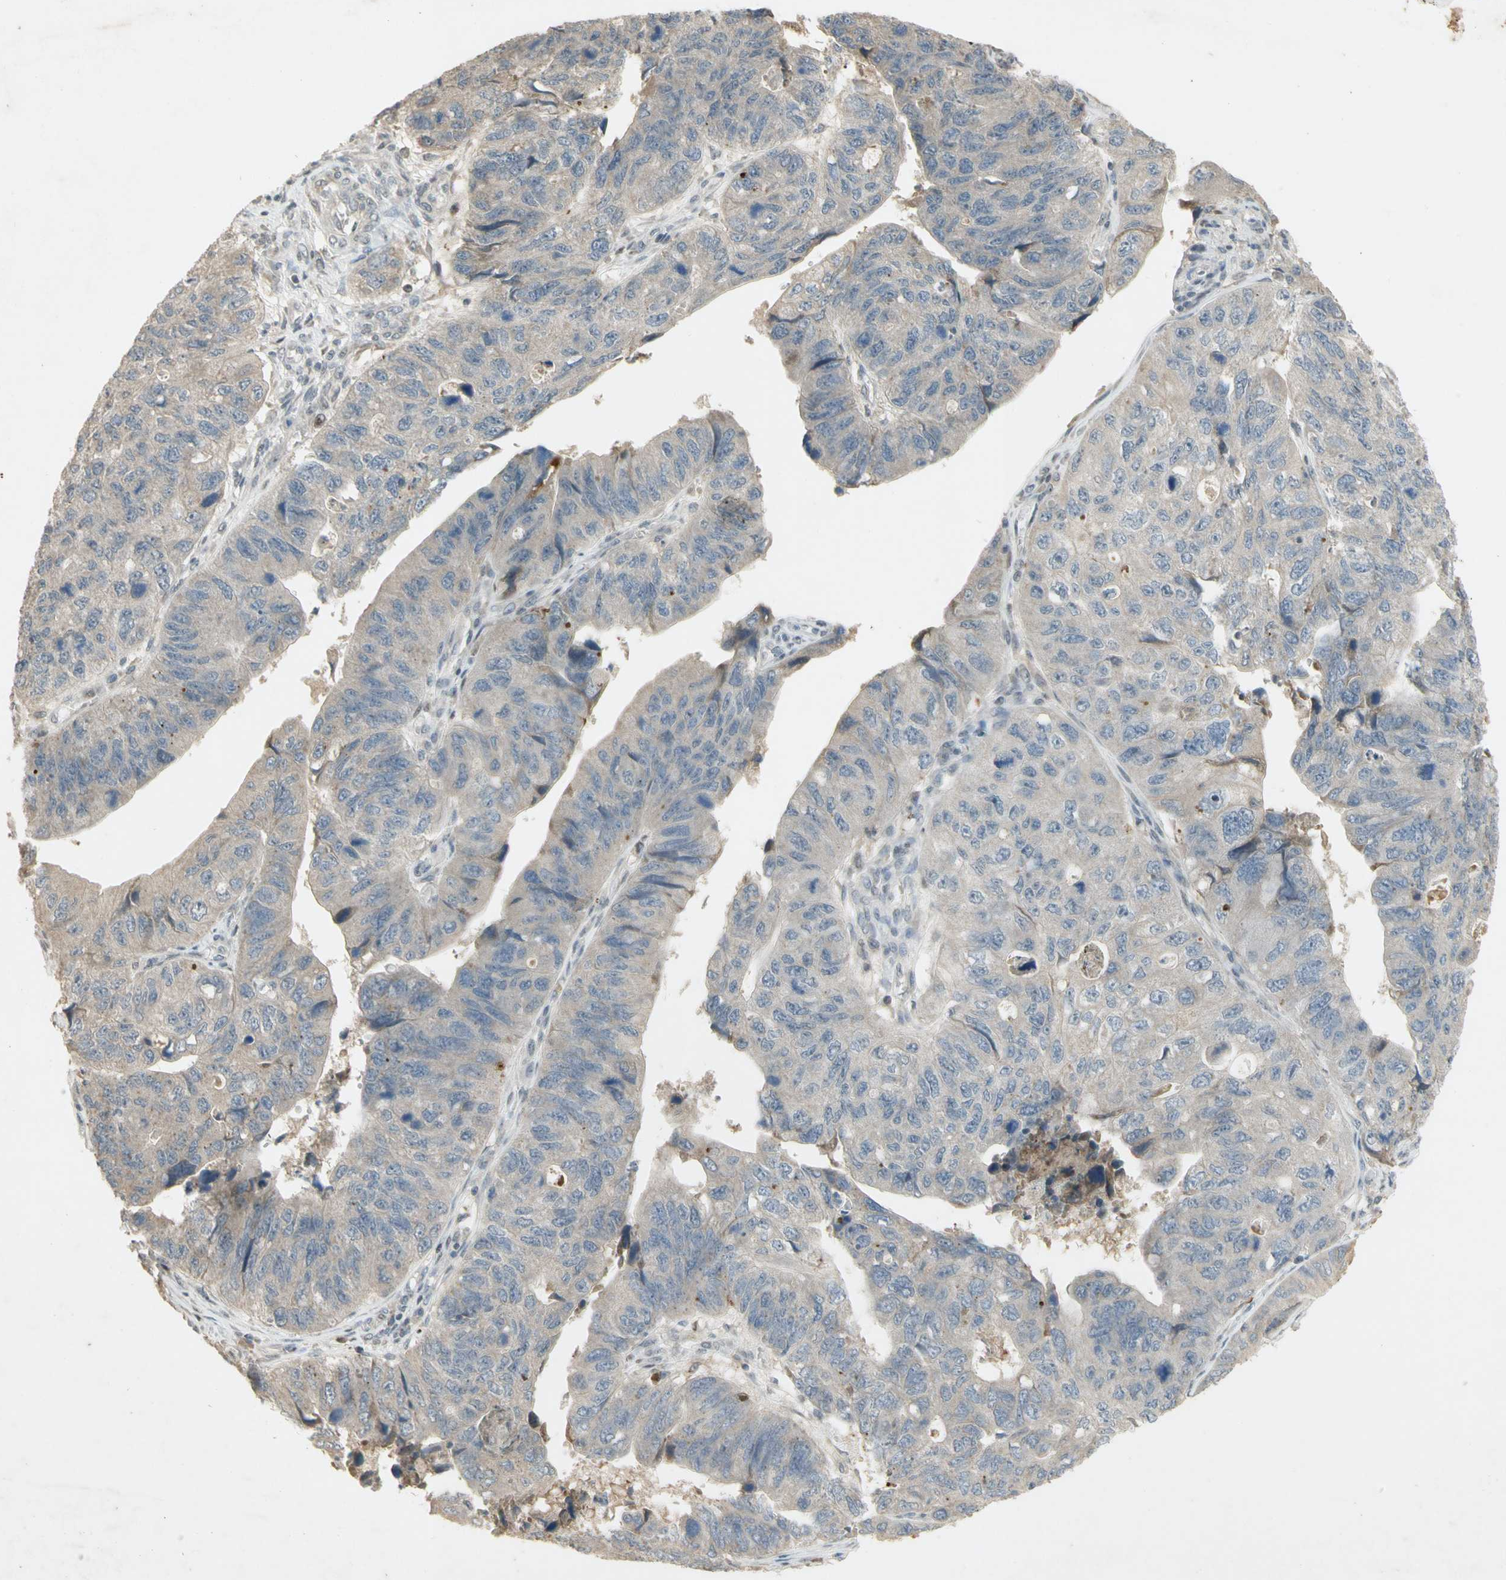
{"staining": {"intensity": "negative", "quantity": "none", "location": "none"}, "tissue": "stomach cancer", "cell_type": "Tumor cells", "image_type": "cancer", "snomed": [{"axis": "morphology", "description": "Adenocarcinoma, NOS"}, {"axis": "topography", "description": "Stomach"}], "caption": "Immunohistochemistry image of human stomach cancer stained for a protein (brown), which shows no positivity in tumor cells.", "gene": "NRG4", "patient": {"sex": "male", "age": 59}}